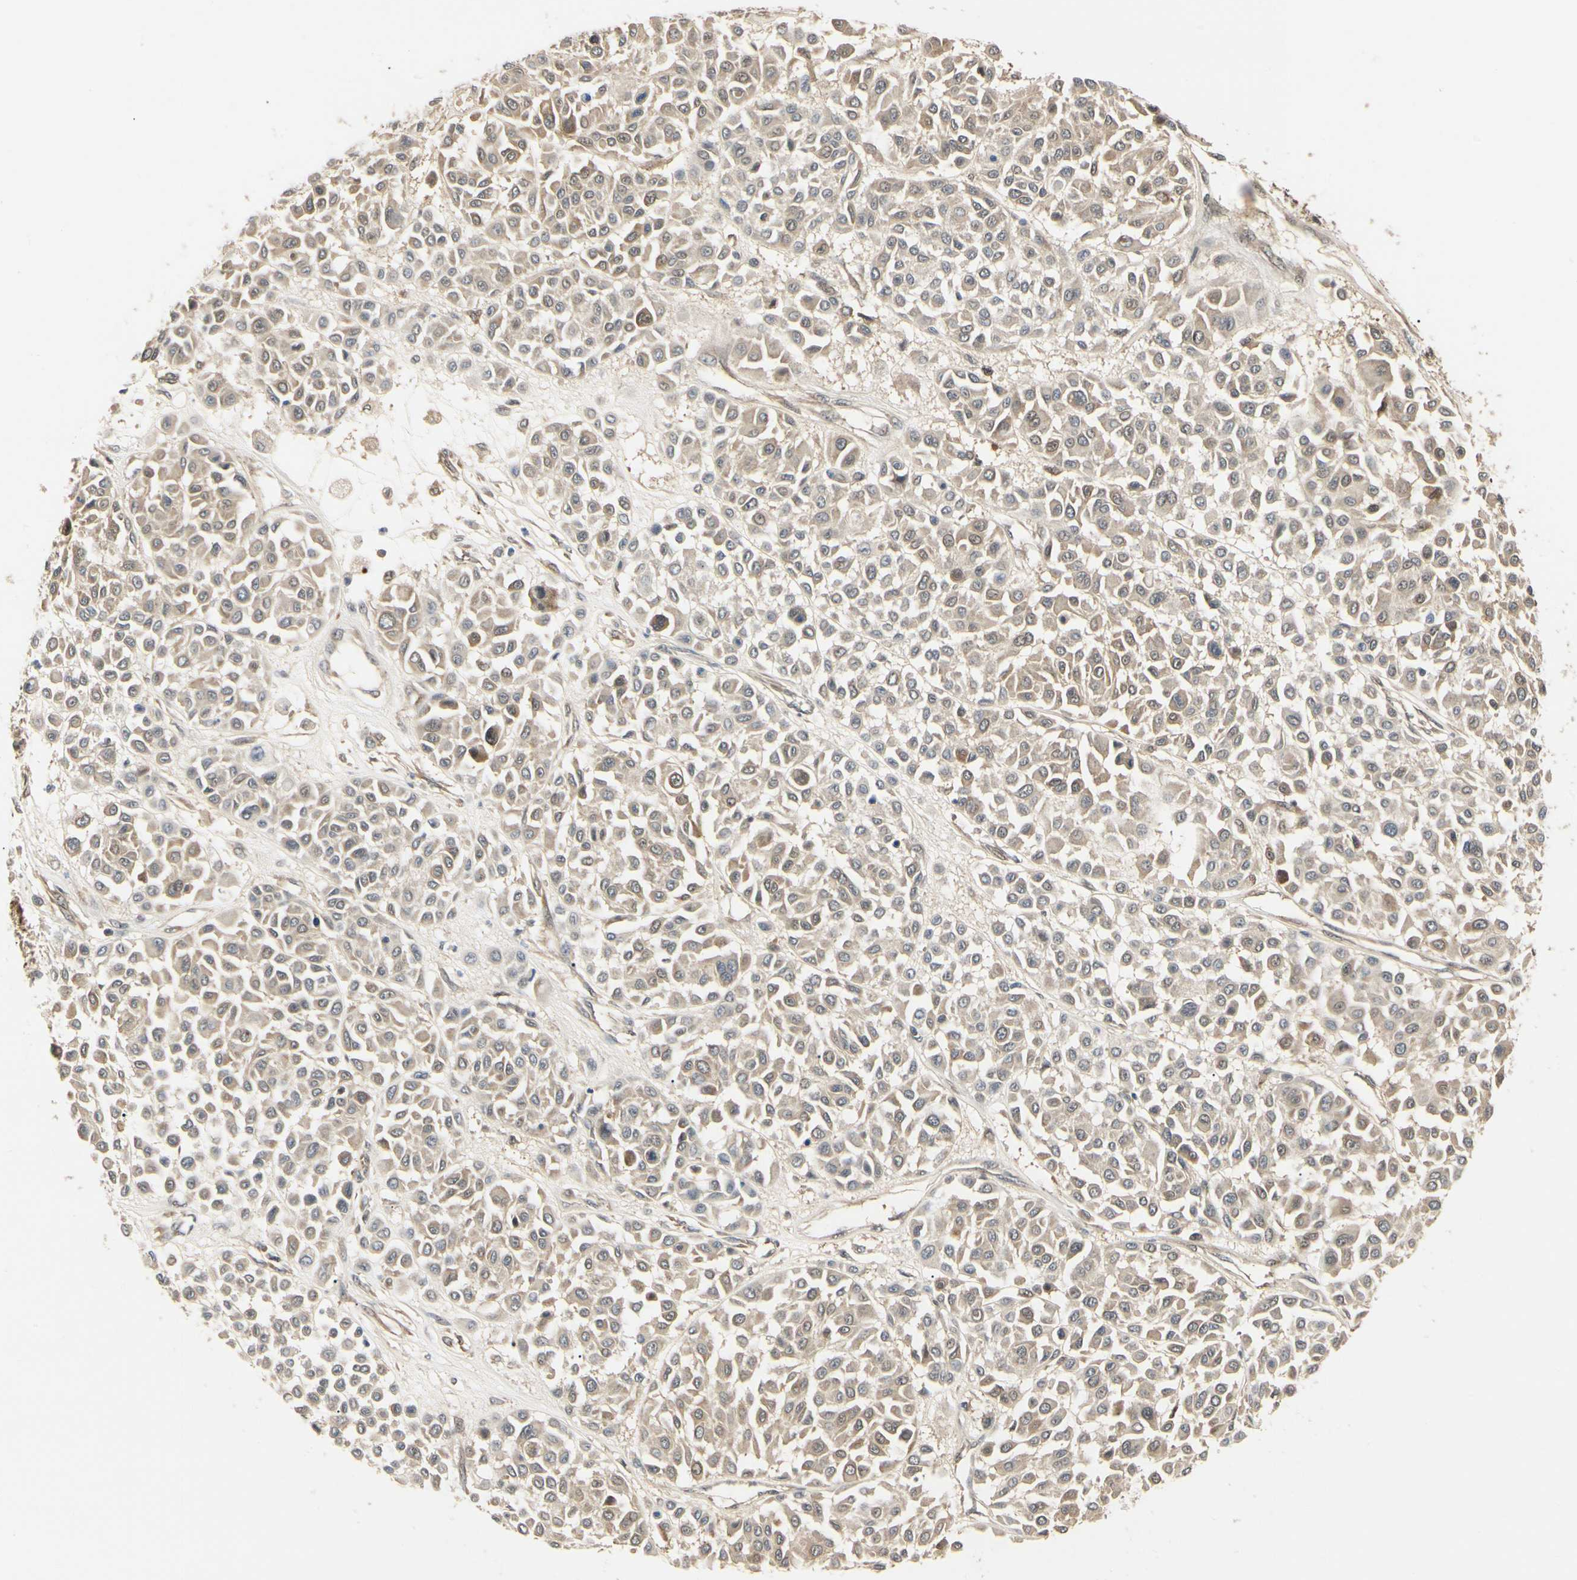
{"staining": {"intensity": "weak", "quantity": "25%-75%", "location": "cytoplasmic/membranous"}, "tissue": "melanoma", "cell_type": "Tumor cells", "image_type": "cancer", "snomed": [{"axis": "morphology", "description": "Malignant melanoma, Metastatic site"}, {"axis": "topography", "description": "Soft tissue"}], "caption": "Tumor cells reveal low levels of weak cytoplasmic/membranous staining in about 25%-75% of cells in human melanoma.", "gene": "UBE2Z", "patient": {"sex": "male", "age": 41}}